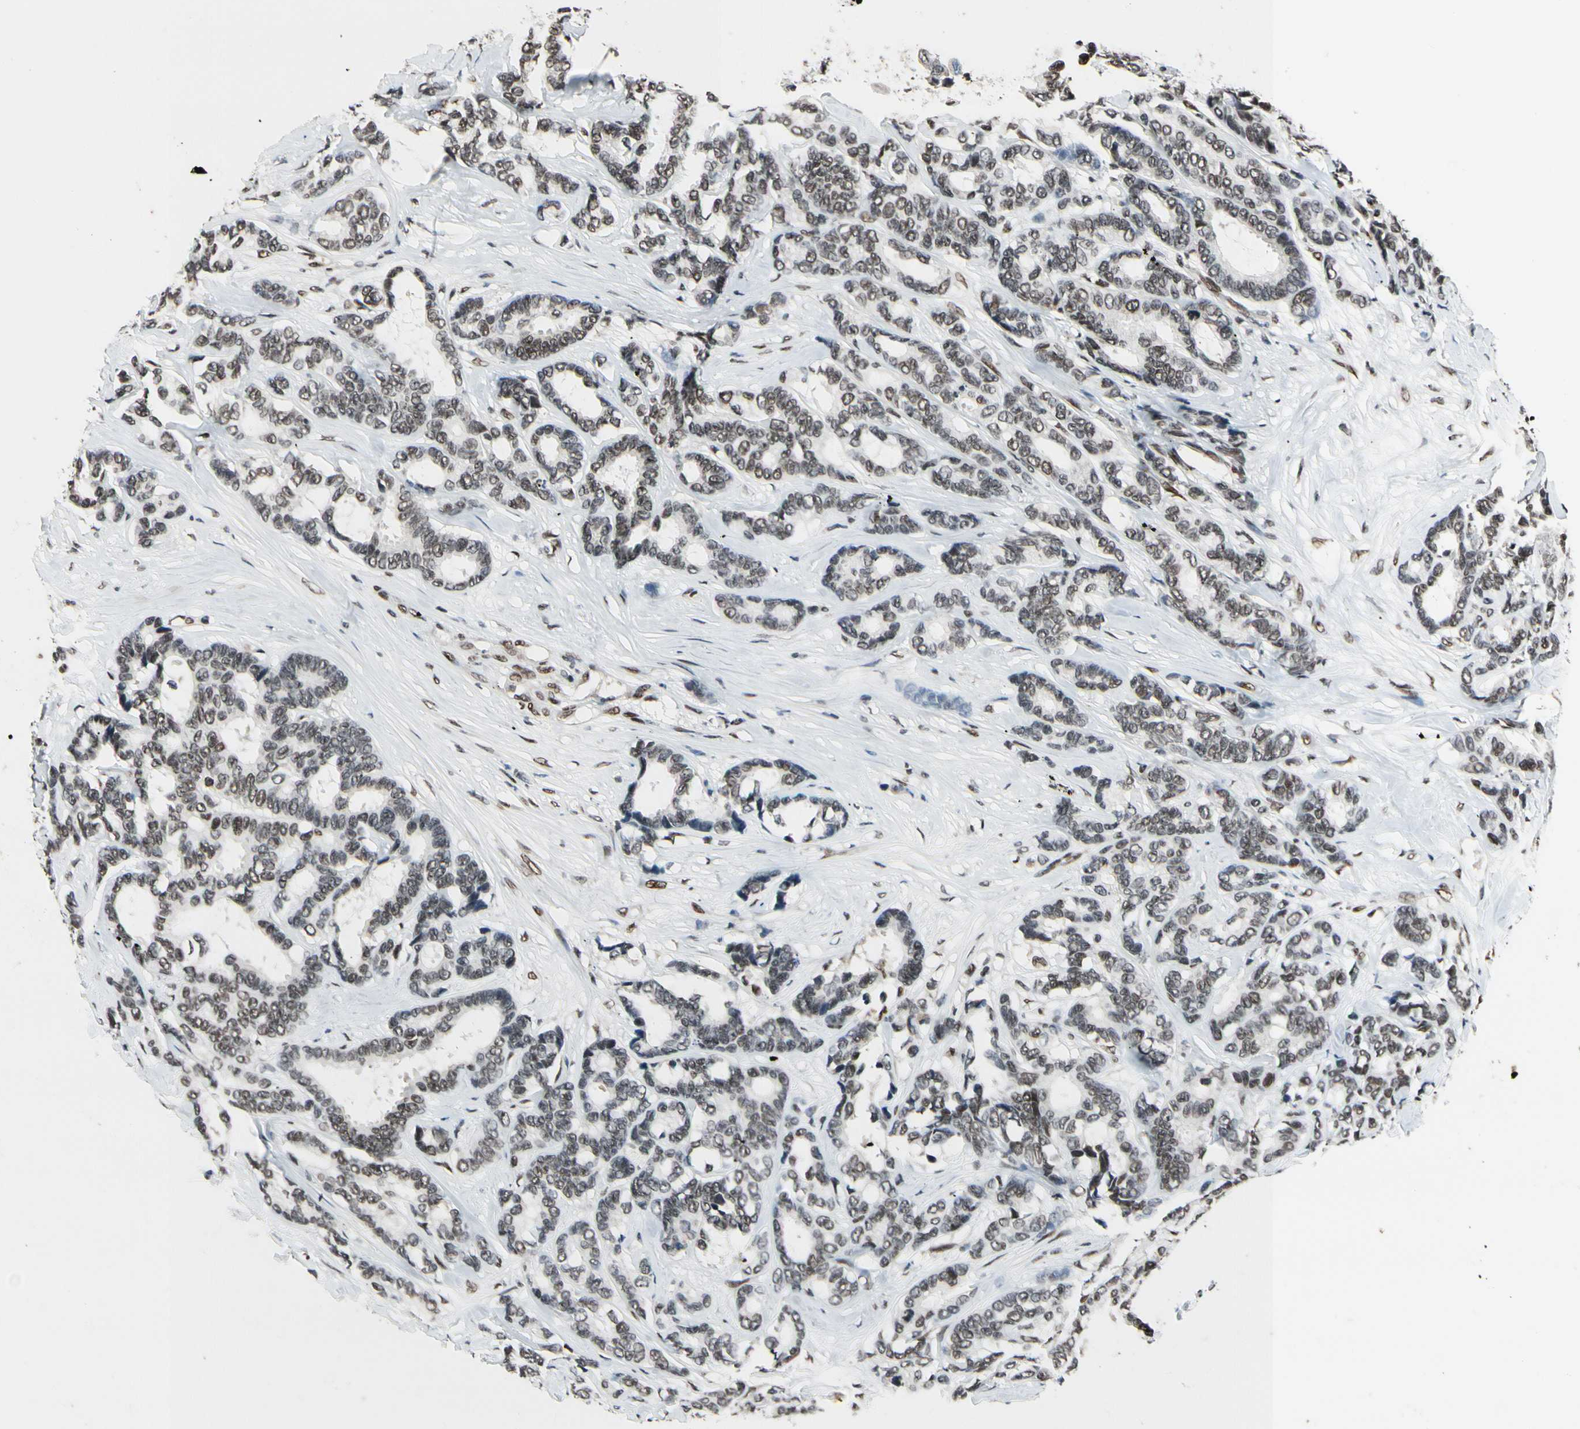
{"staining": {"intensity": "weak", "quantity": ">75%", "location": "nuclear"}, "tissue": "breast cancer", "cell_type": "Tumor cells", "image_type": "cancer", "snomed": [{"axis": "morphology", "description": "Duct carcinoma"}, {"axis": "topography", "description": "Breast"}], "caption": "The image exhibits staining of breast cancer (invasive ductal carcinoma), revealing weak nuclear protein positivity (brown color) within tumor cells.", "gene": "RECQL", "patient": {"sex": "female", "age": 87}}